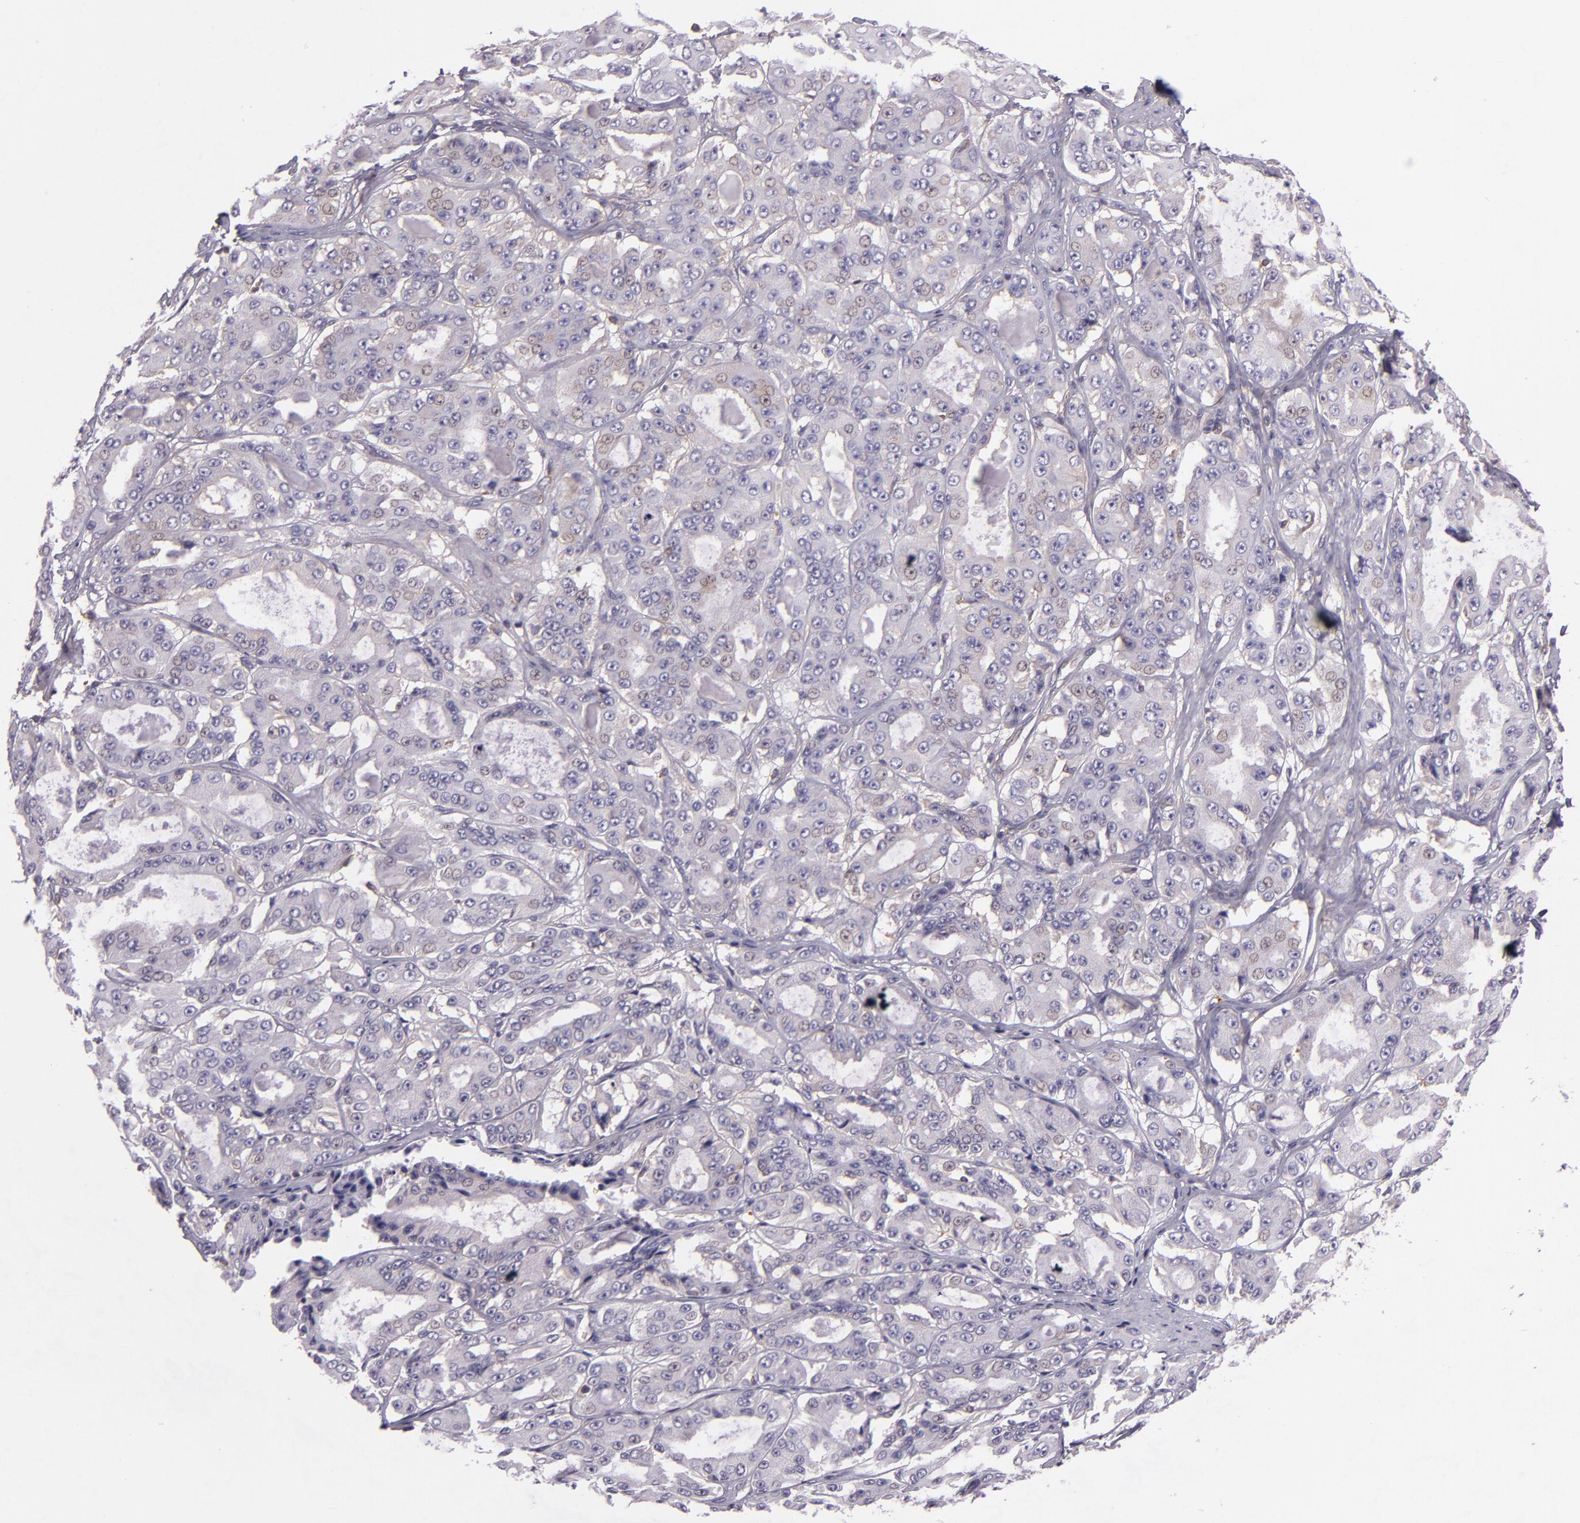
{"staining": {"intensity": "negative", "quantity": "none", "location": "none"}, "tissue": "ovarian cancer", "cell_type": "Tumor cells", "image_type": "cancer", "snomed": [{"axis": "morphology", "description": "Carcinoma, endometroid"}, {"axis": "topography", "description": "Ovary"}], "caption": "Tumor cells show no significant positivity in ovarian cancer (endometroid carcinoma).", "gene": "TLN1", "patient": {"sex": "female", "age": 61}}